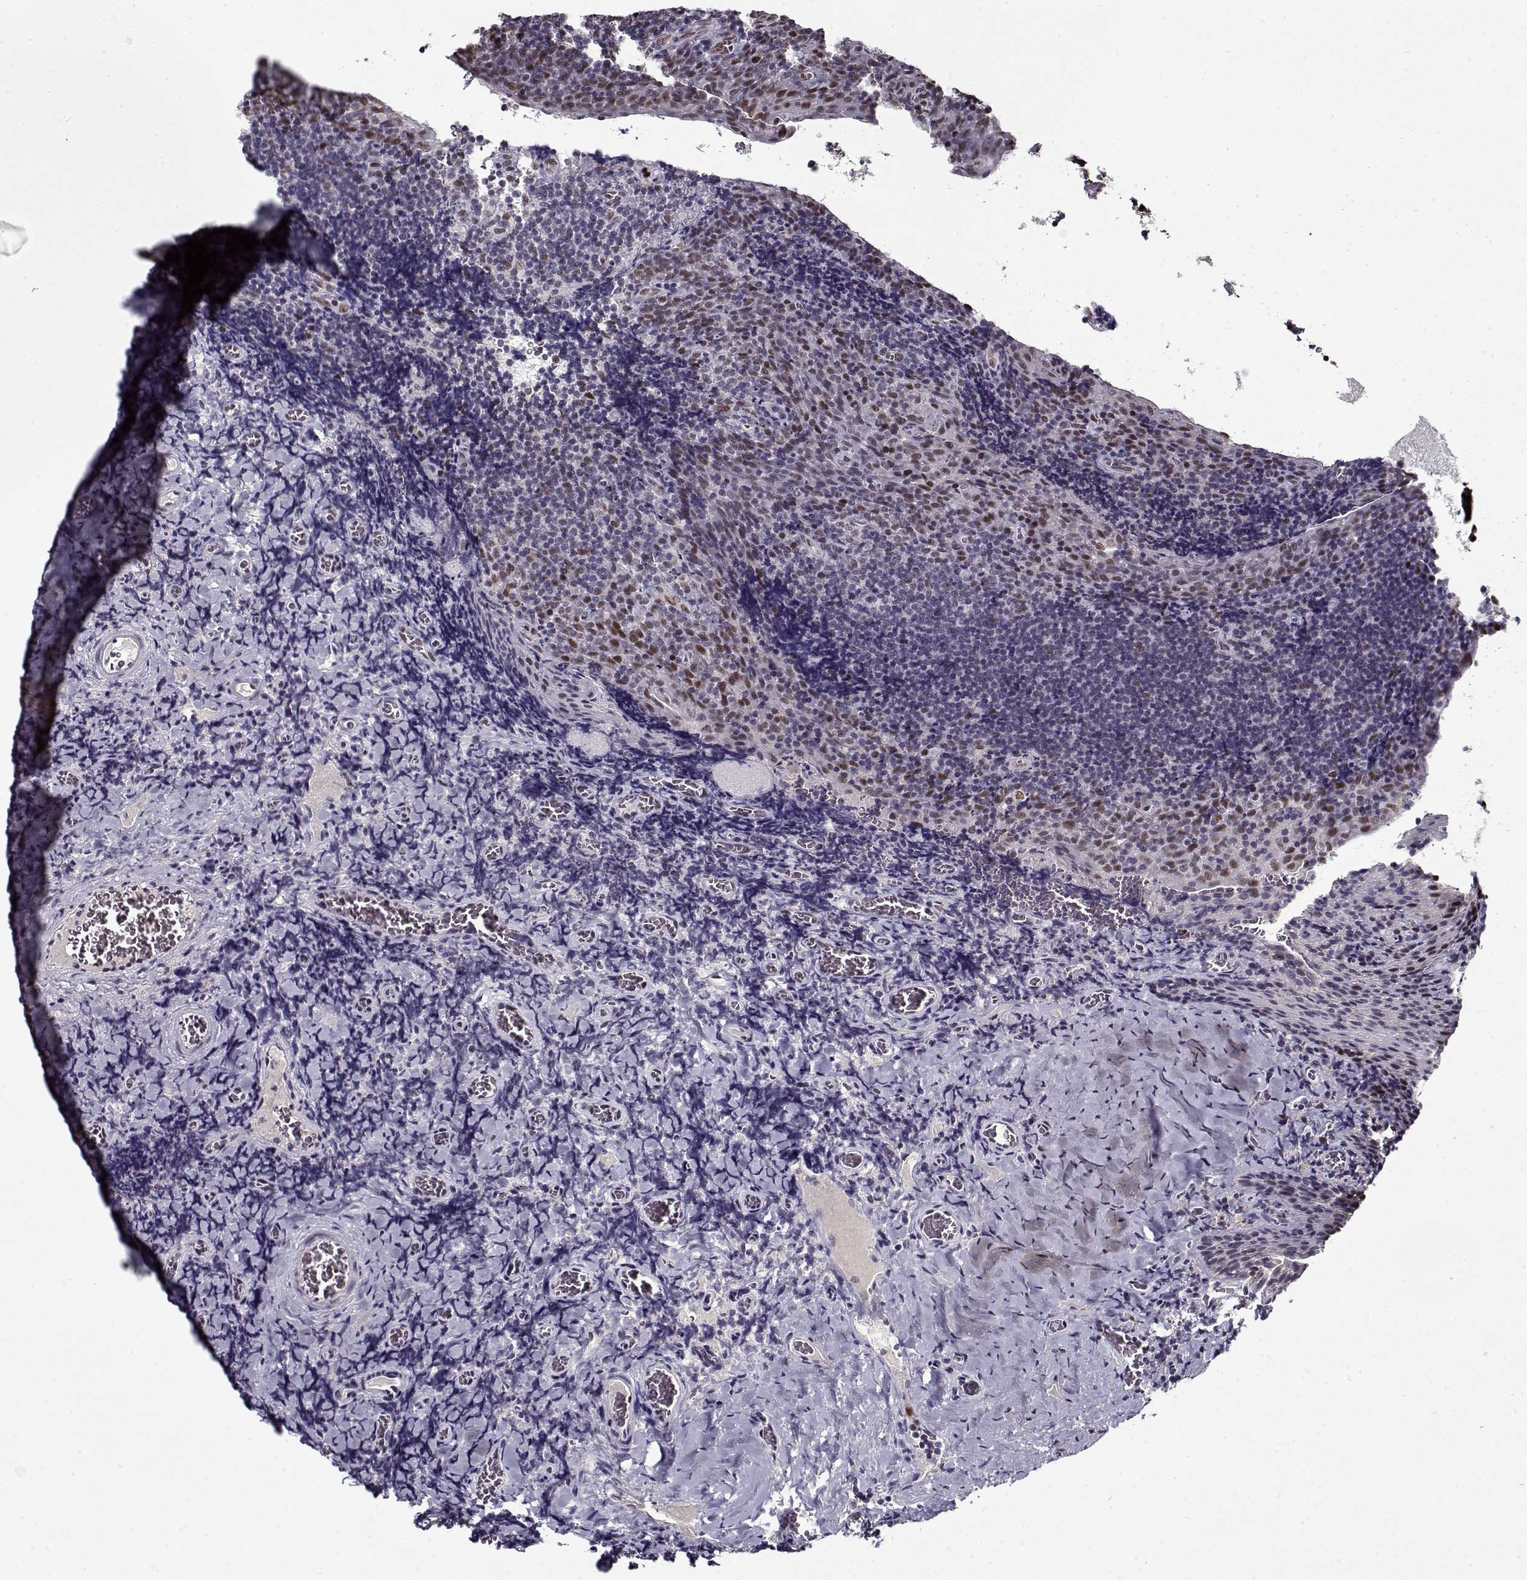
{"staining": {"intensity": "moderate", "quantity": ">75%", "location": "nuclear"}, "tissue": "tonsil", "cell_type": "Germinal center cells", "image_type": "normal", "snomed": [{"axis": "morphology", "description": "Normal tissue, NOS"}, {"axis": "morphology", "description": "Inflammation, NOS"}, {"axis": "topography", "description": "Tonsil"}], "caption": "Moderate nuclear expression for a protein is identified in approximately >75% of germinal center cells of normal tonsil using IHC.", "gene": "PRMT1", "patient": {"sex": "female", "age": 31}}